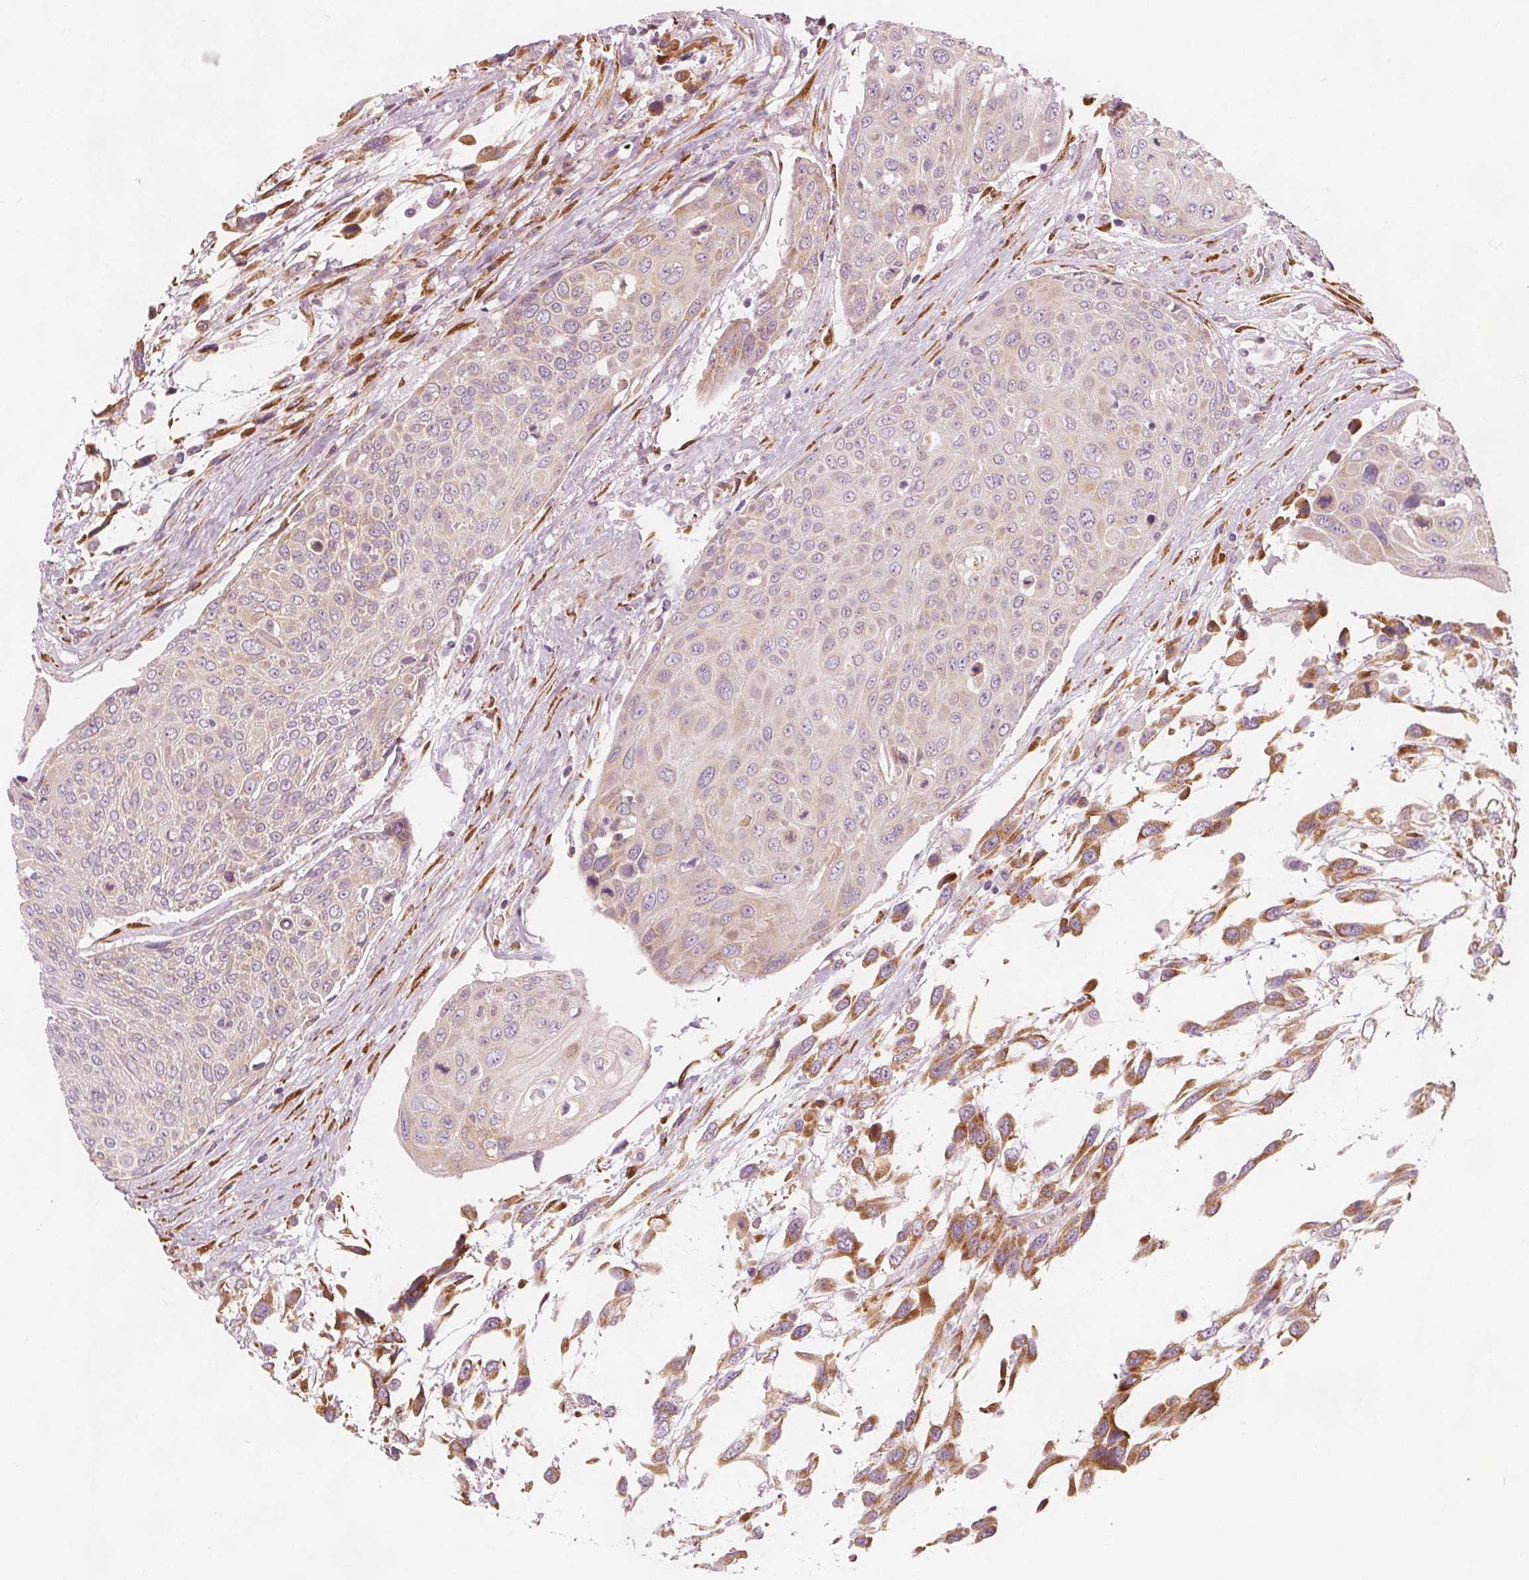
{"staining": {"intensity": "weak", "quantity": "25%-75%", "location": "cytoplasmic/membranous"}, "tissue": "urothelial cancer", "cell_type": "Tumor cells", "image_type": "cancer", "snomed": [{"axis": "morphology", "description": "Urothelial carcinoma, High grade"}, {"axis": "topography", "description": "Urinary bladder"}], "caption": "This histopathology image demonstrates immunohistochemistry (IHC) staining of high-grade urothelial carcinoma, with low weak cytoplasmic/membranous positivity in approximately 25%-75% of tumor cells.", "gene": "BRSK1", "patient": {"sex": "female", "age": 70}}